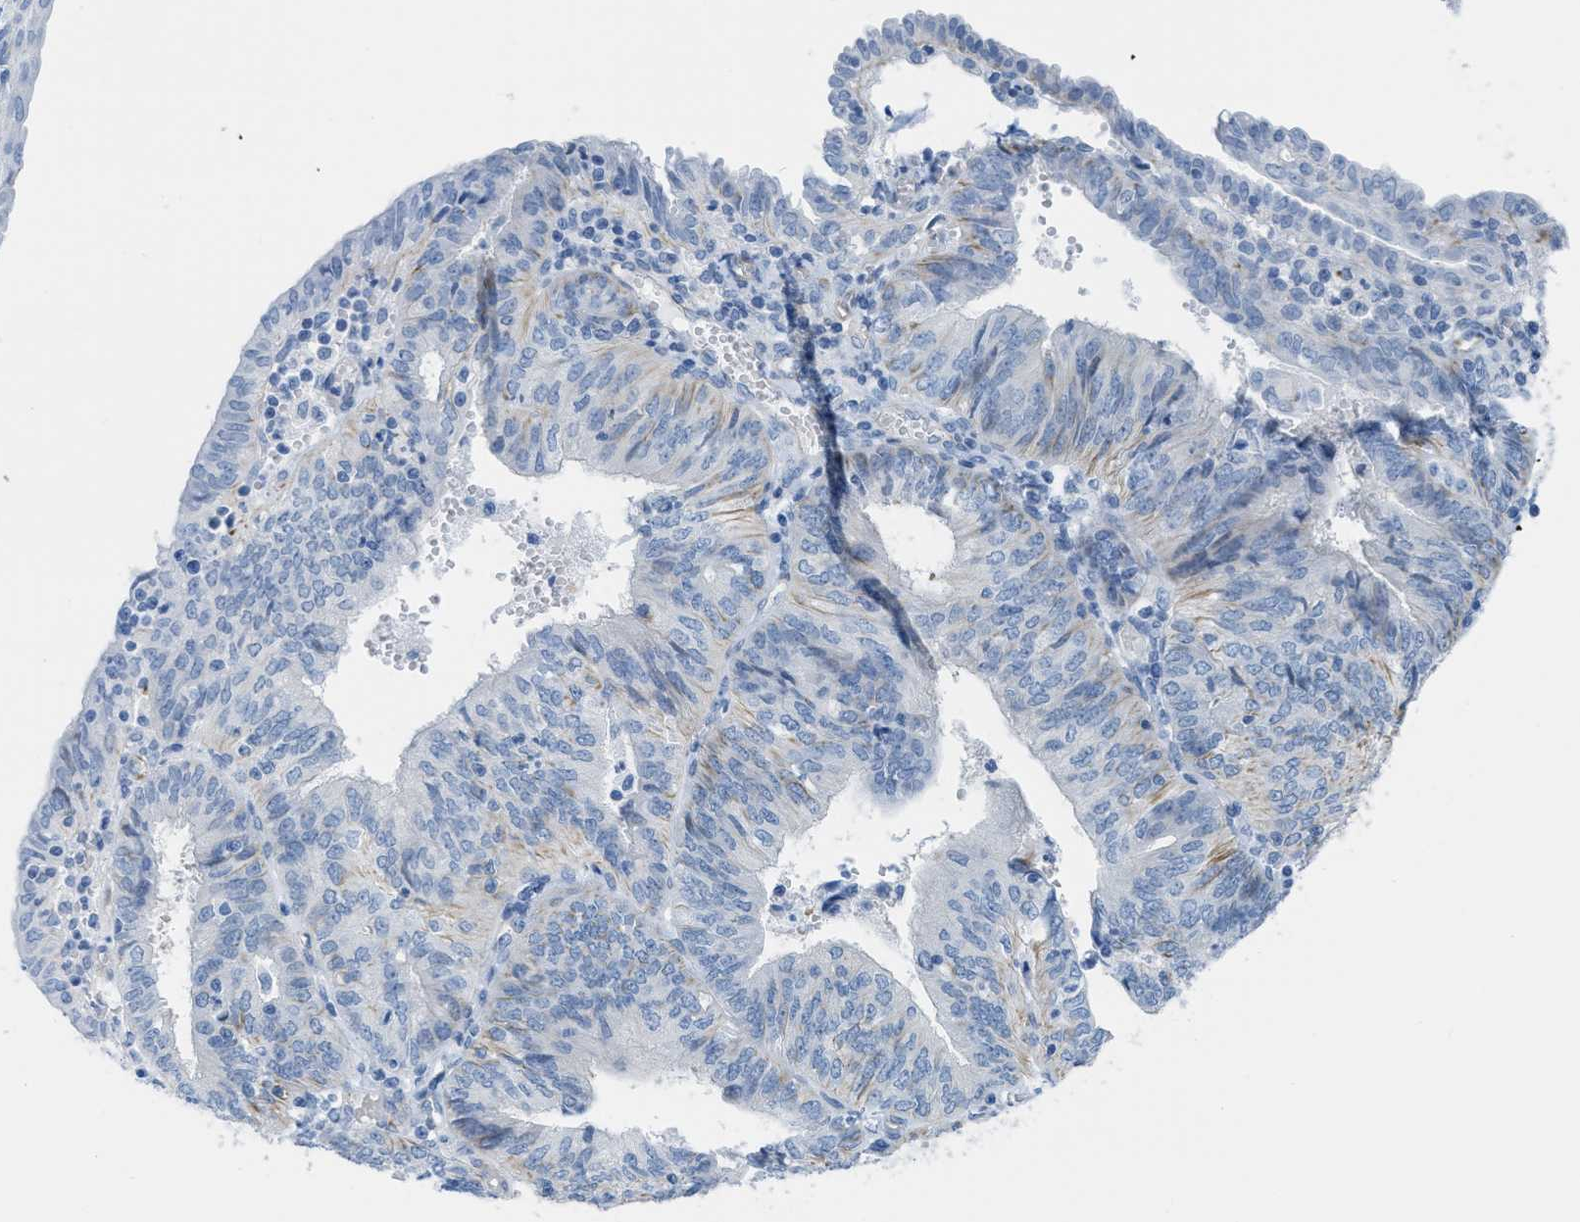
{"staining": {"intensity": "negative", "quantity": "none", "location": "none"}, "tissue": "endometrial cancer", "cell_type": "Tumor cells", "image_type": "cancer", "snomed": [{"axis": "morphology", "description": "Adenocarcinoma, NOS"}, {"axis": "topography", "description": "Endometrium"}], "caption": "The photomicrograph exhibits no significant expression in tumor cells of endometrial cancer. Nuclei are stained in blue.", "gene": "SLC12A1", "patient": {"sex": "female", "age": 58}}